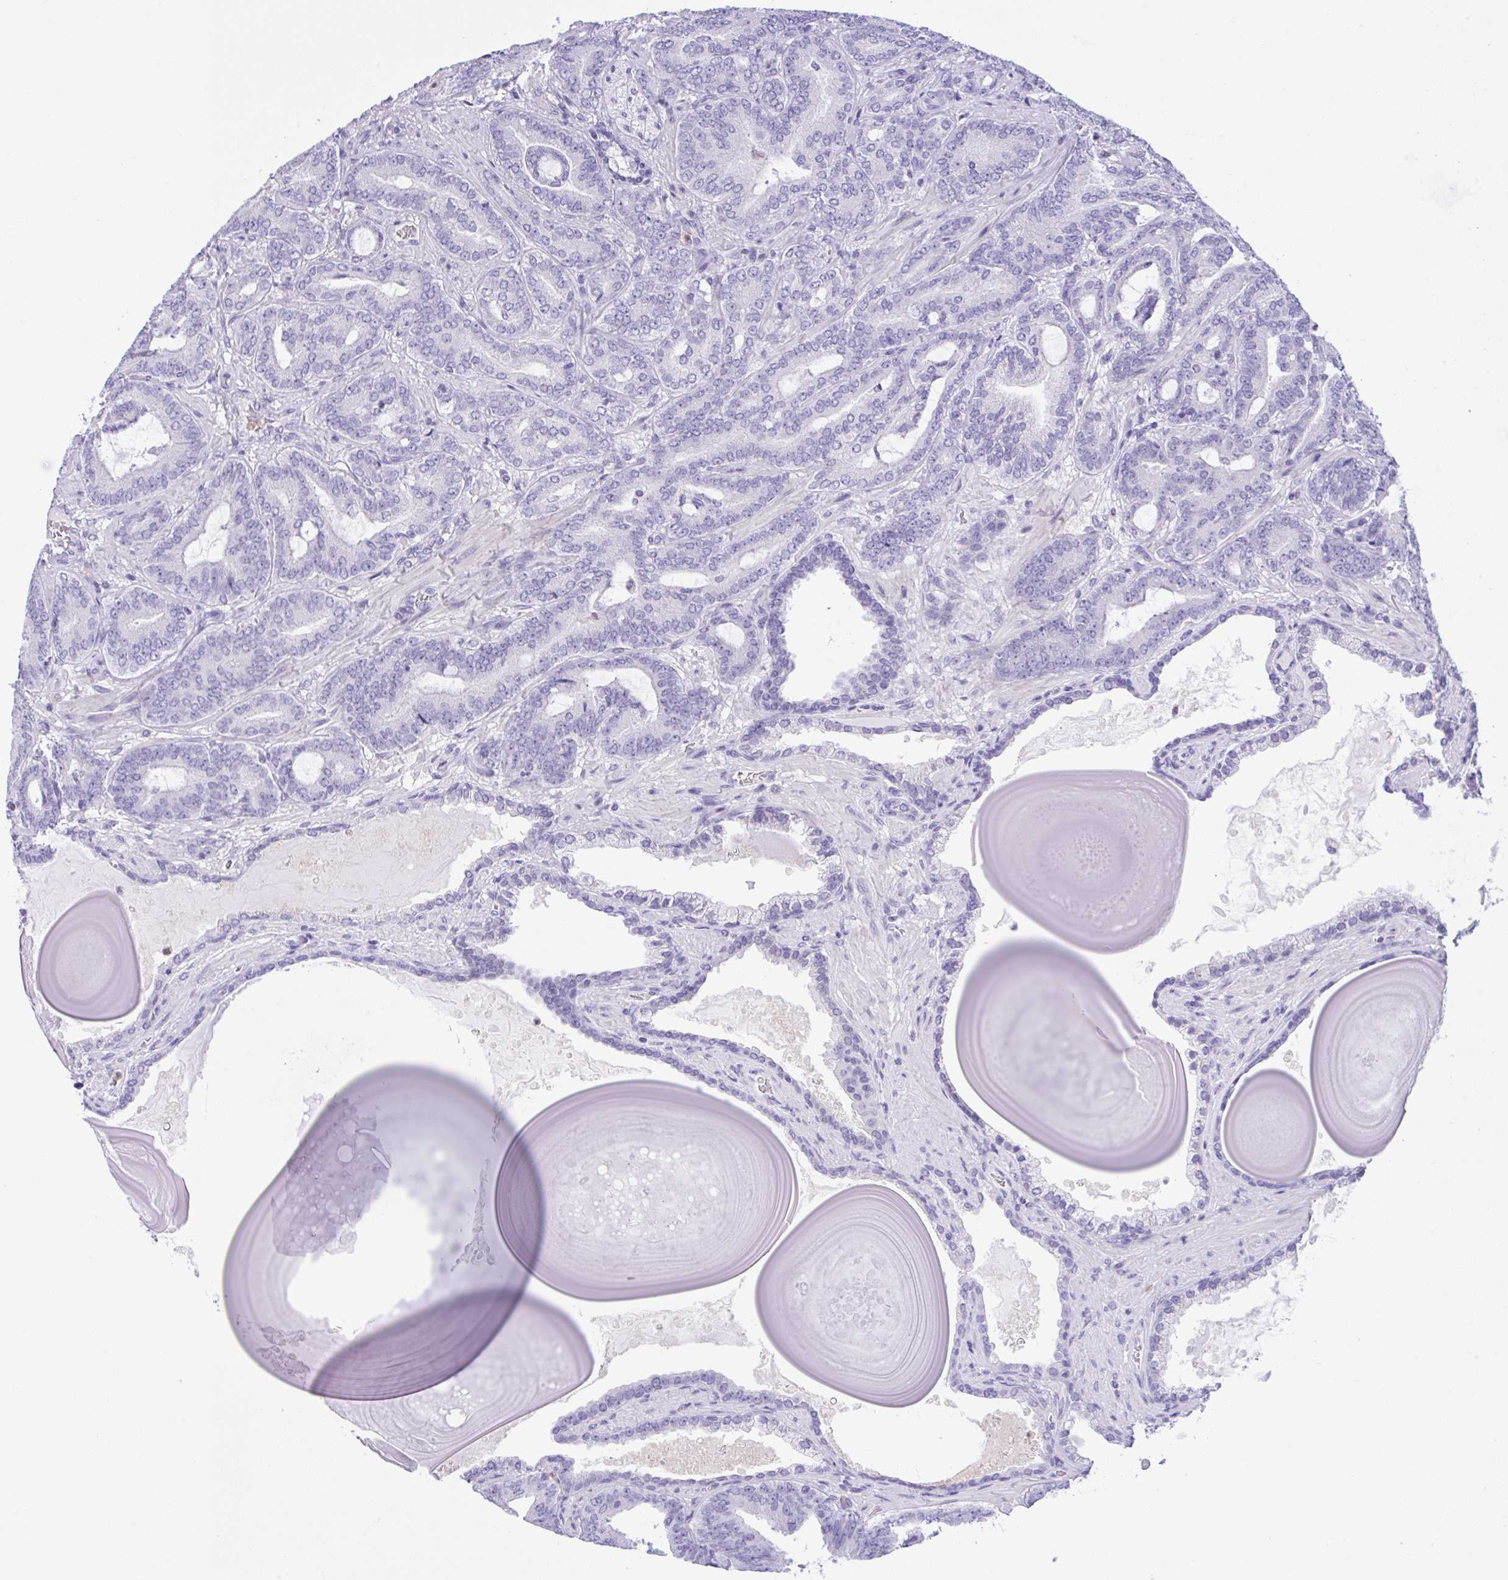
{"staining": {"intensity": "negative", "quantity": "none", "location": "none"}, "tissue": "prostate cancer", "cell_type": "Tumor cells", "image_type": "cancer", "snomed": [{"axis": "morphology", "description": "Adenocarcinoma, High grade"}, {"axis": "topography", "description": "Prostate"}], "caption": "Tumor cells show no significant protein expression in high-grade adenocarcinoma (prostate).", "gene": "NCF1", "patient": {"sex": "male", "age": 62}}